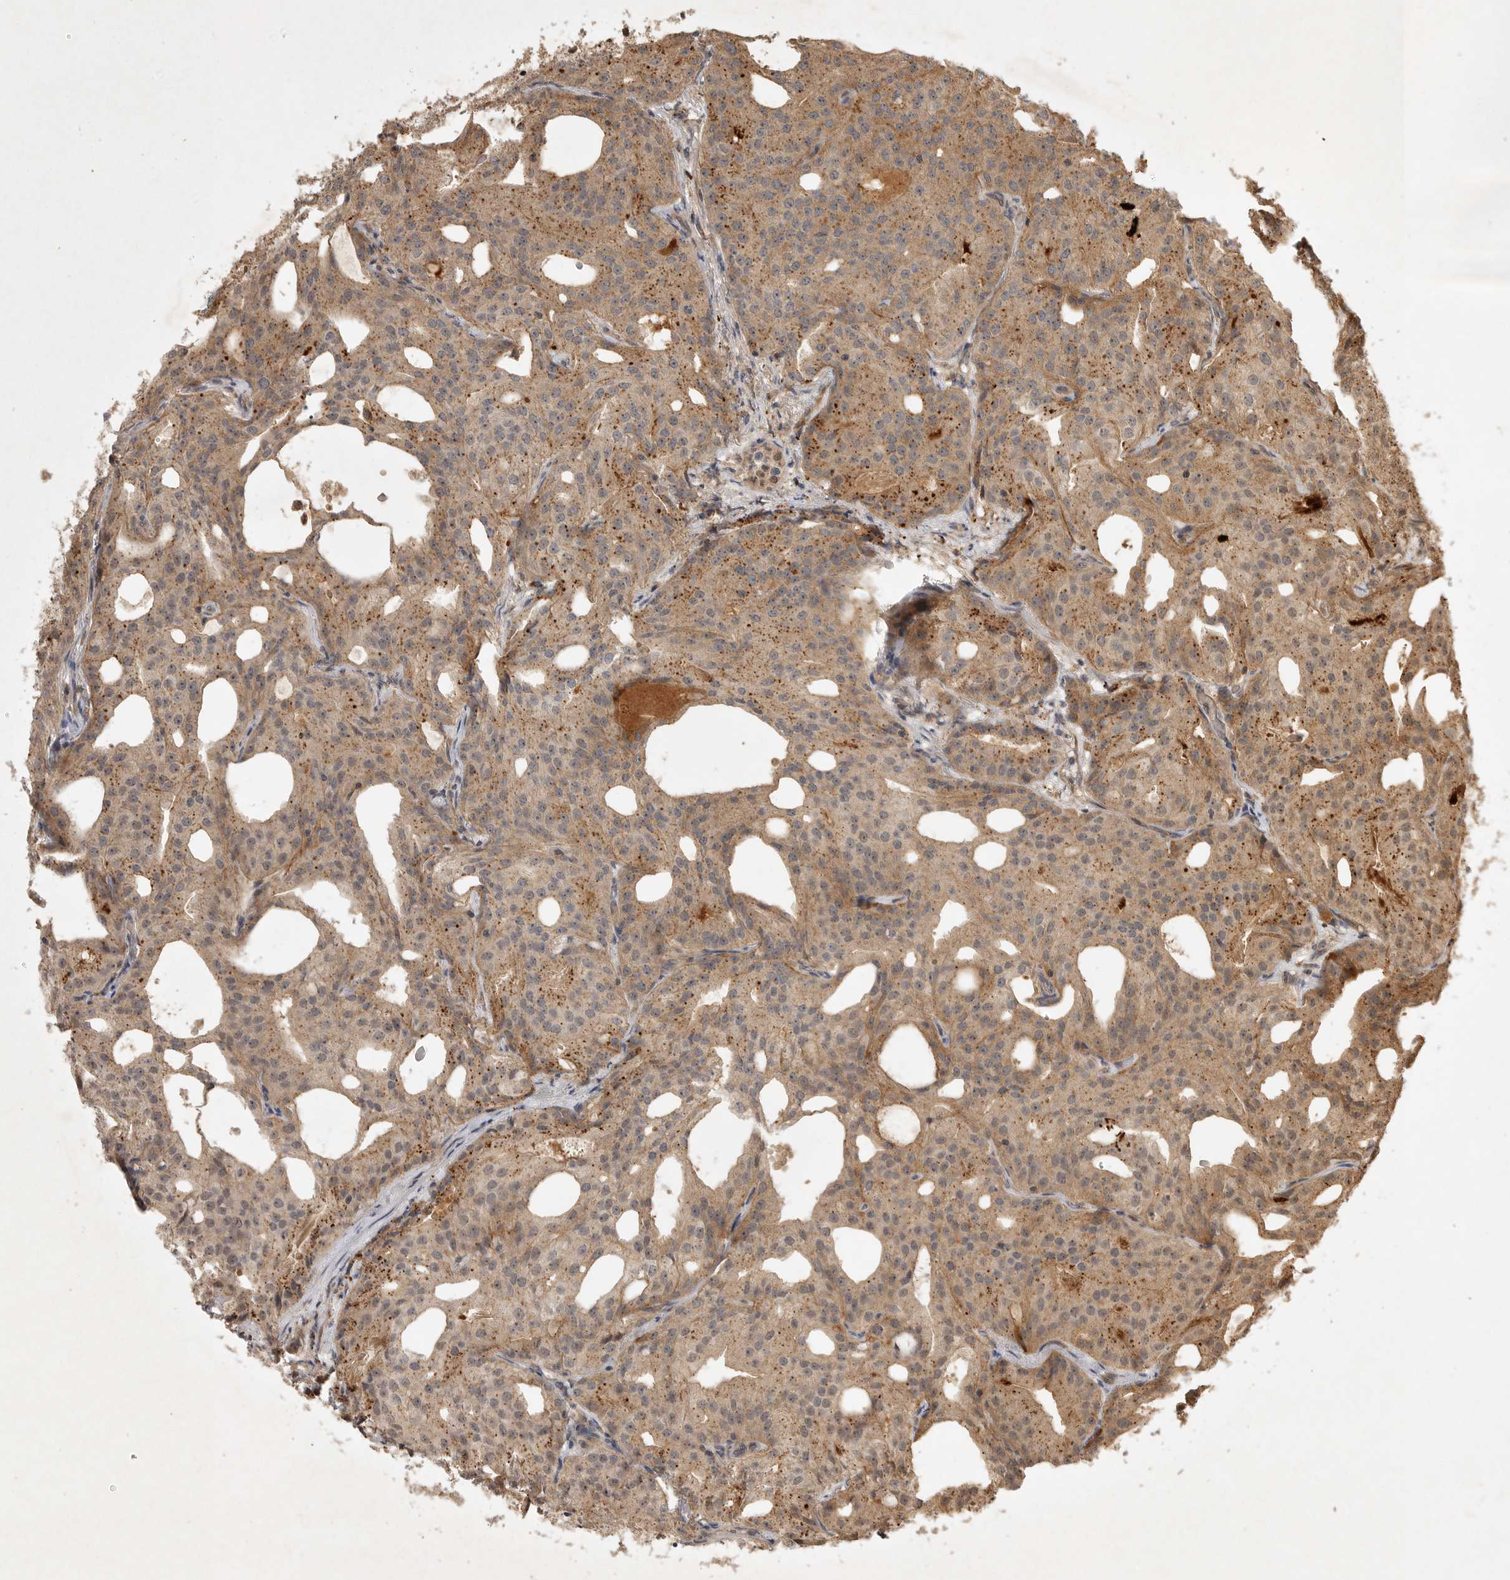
{"staining": {"intensity": "moderate", "quantity": ">75%", "location": "cytoplasmic/membranous"}, "tissue": "prostate cancer", "cell_type": "Tumor cells", "image_type": "cancer", "snomed": [{"axis": "morphology", "description": "Adenocarcinoma, Medium grade"}, {"axis": "topography", "description": "Prostate"}], "caption": "Moderate cytoplasmic/membranous protein positivity is seen in about >75% of tumor cells in prostate cancer.", "gene": "ZNF232", "patient": {"sex": "male", "age": 88}}